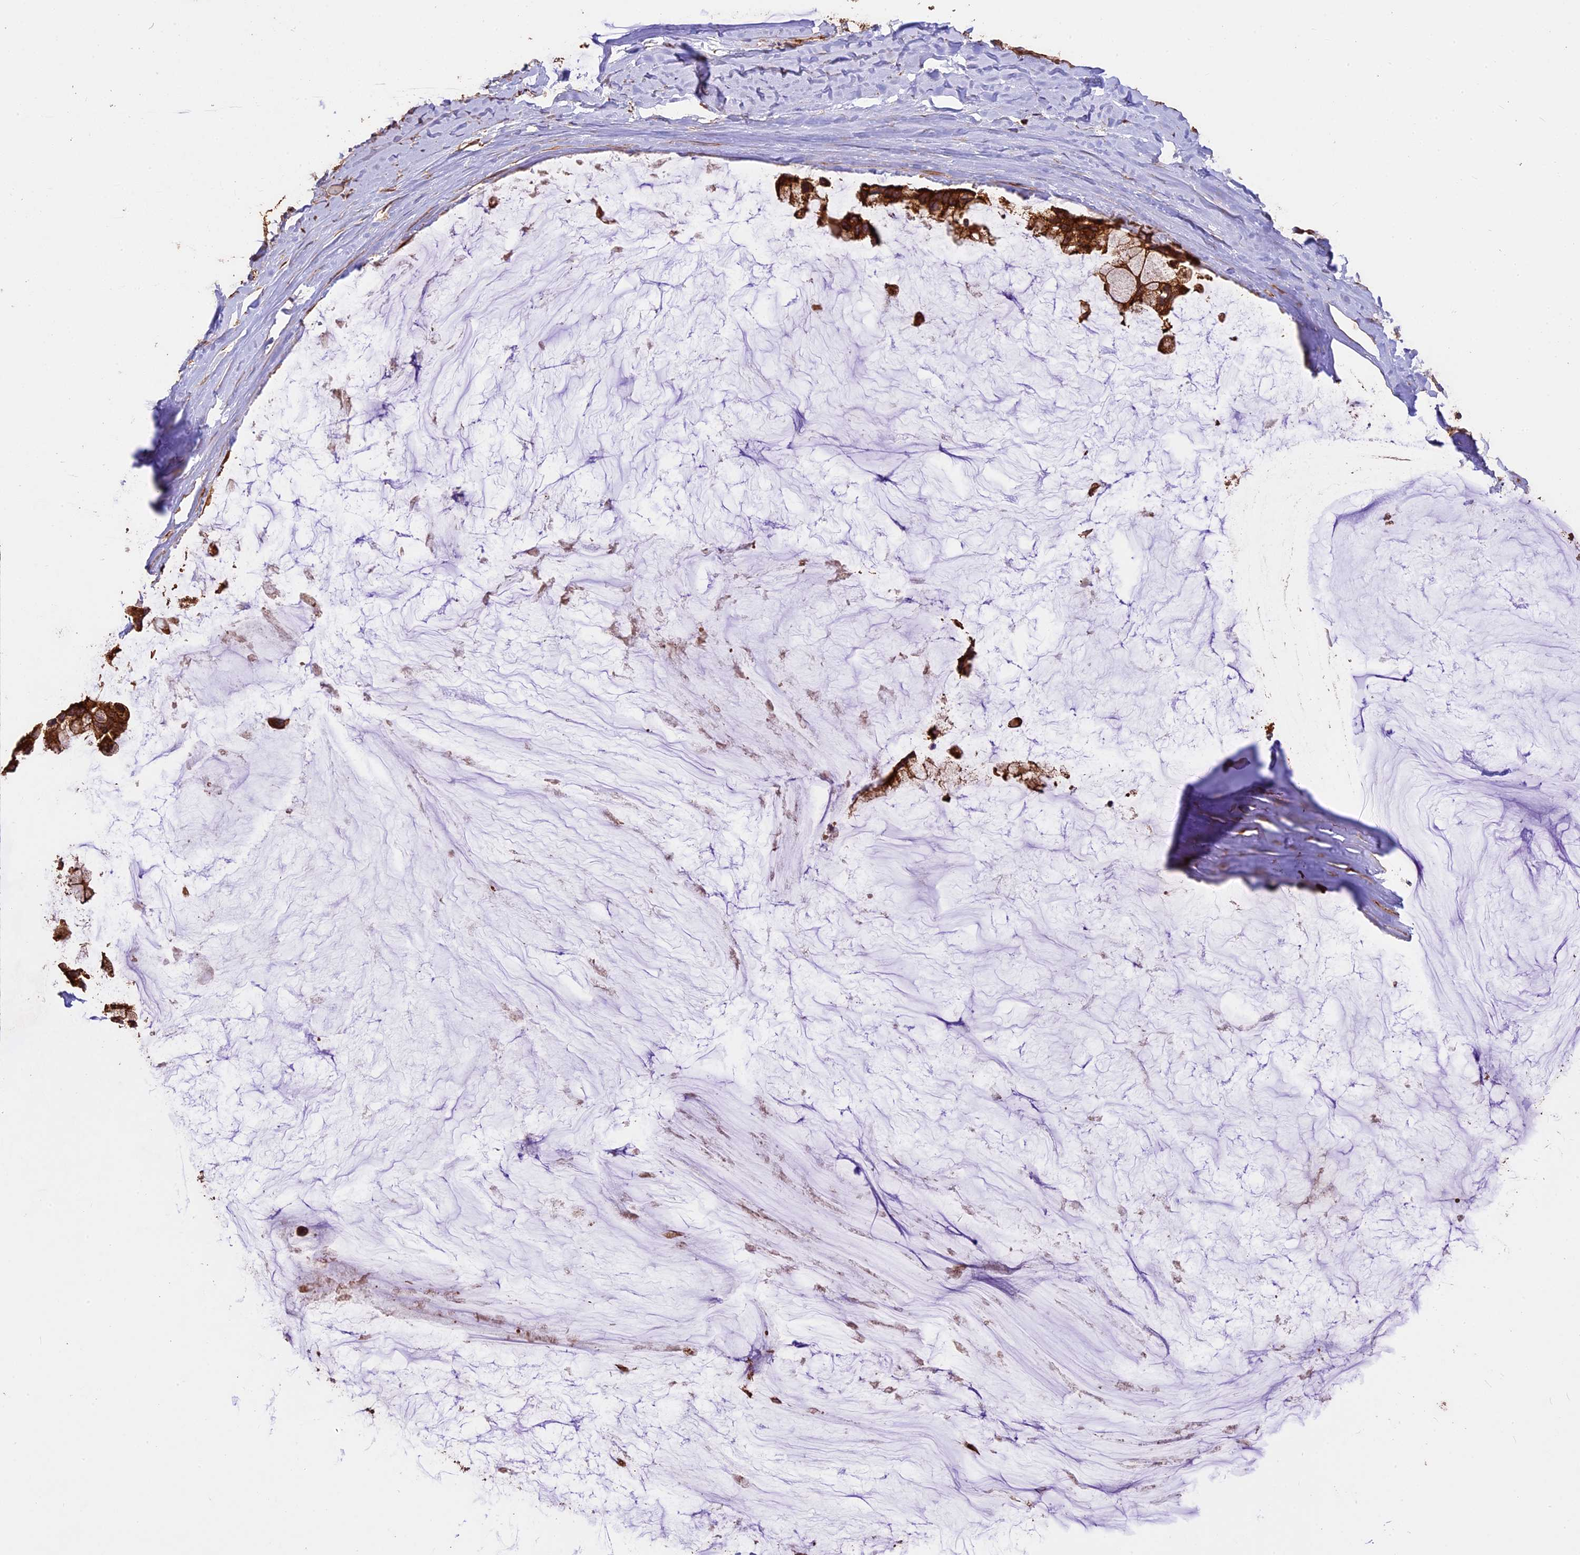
{"staining": {"intensity": "strong", "quantity": ">75%", "location": "cytoplasmic/membranous"}, "tissue": "ovarian cancer", "cell_type": "Tumor cells", "image_type": "cancer", "snomed": [{"axis": "morphology", "description": "Cystadenocarcinoma, mucinous, NOS"}, {"axis": "topography", "description": "Ovary"}], "caption": "The immunohistochemical stain shows strong cytoplasmic/membranous staining in tumor cells of ovarian cancer tissue.", "gene": "KARS1", "patient": {"sex": "female", "age": 39}}